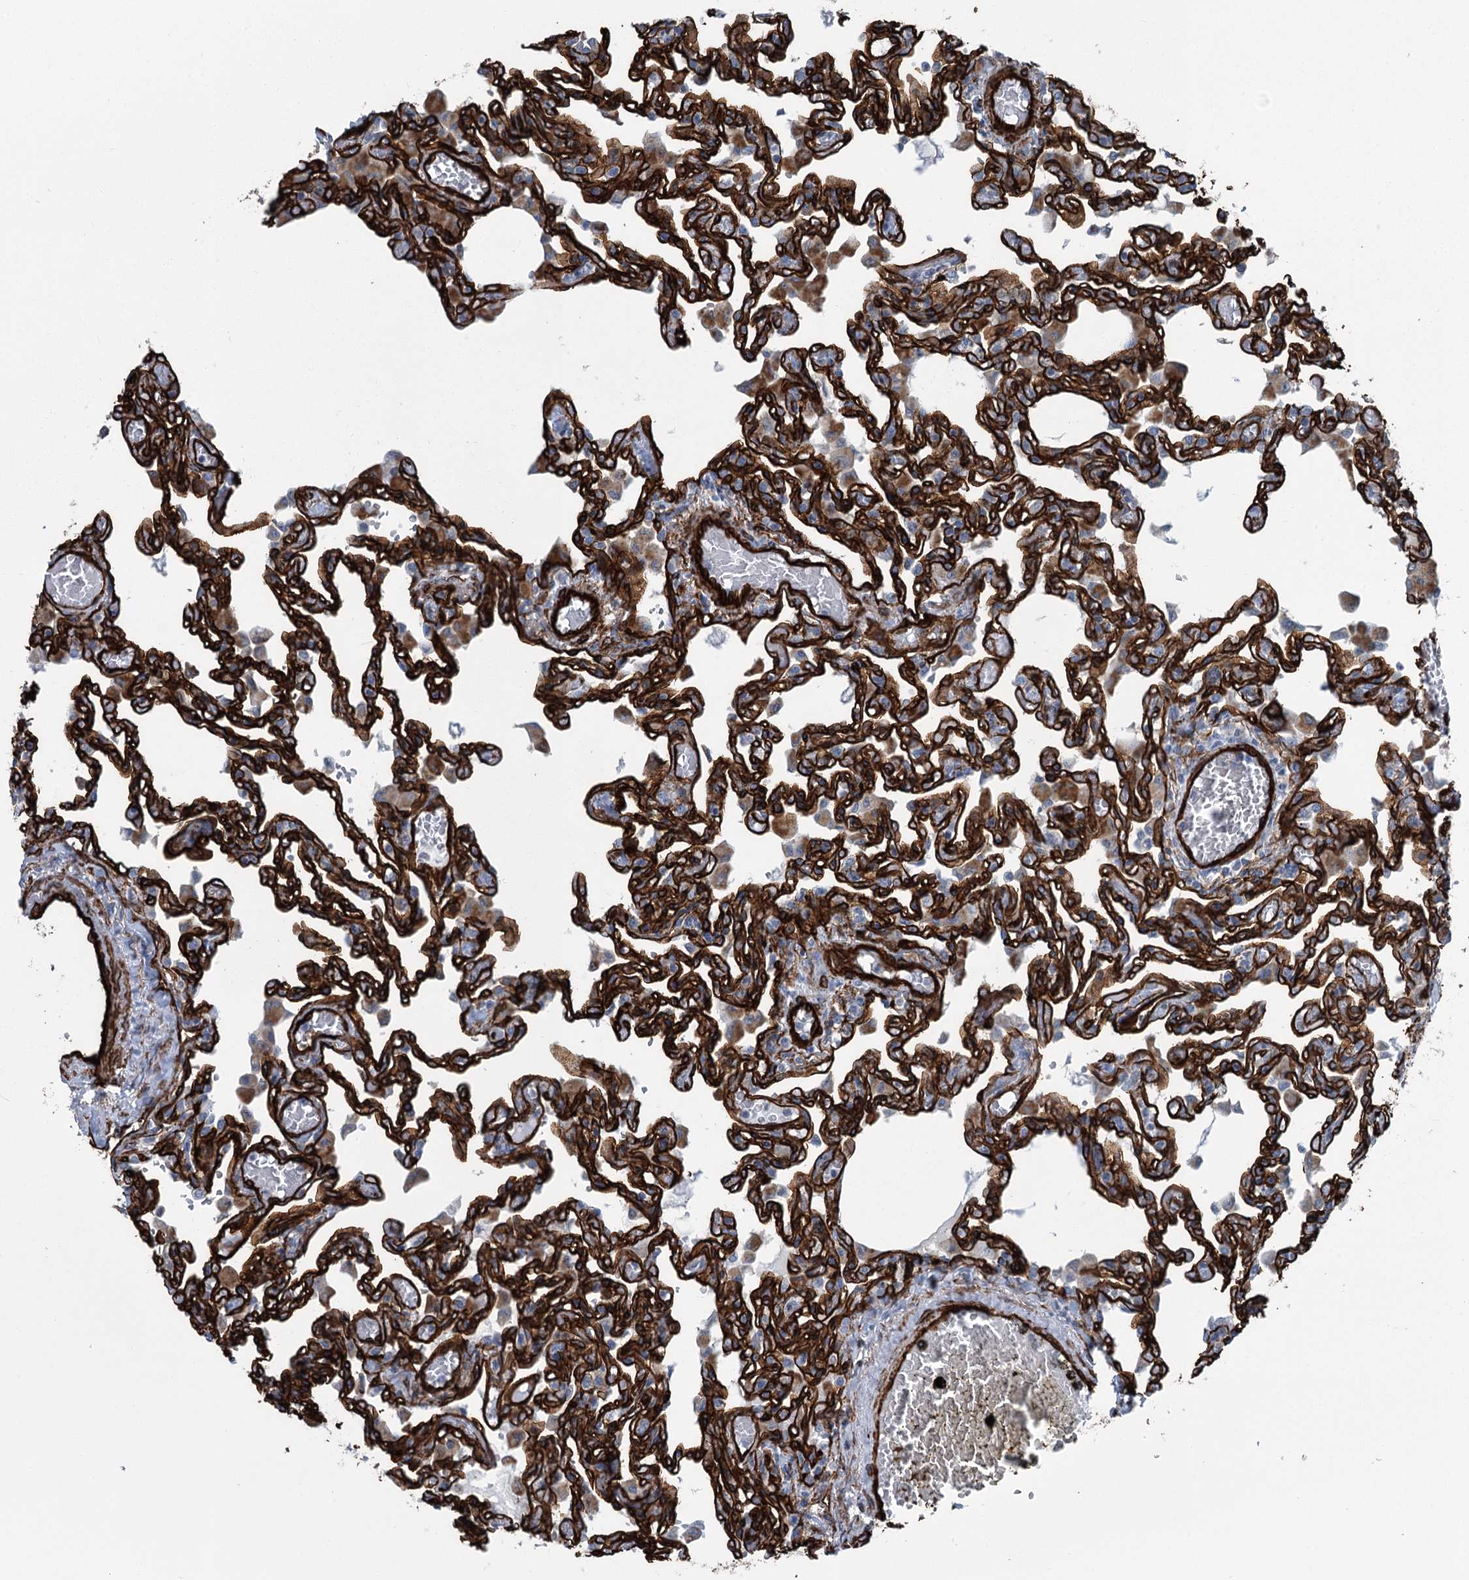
{"staining": {"intensity": "strong", "quantity": ">75%", "location": "cytoplasmic/membranous"}, "tissue": "lung", "cell_type": "Alveolar cells", "image_type": "normal", "snomed": [{"axis": "morphology", "description": "Normal tissue, NOS"}, {"axis": "topography", "description": "Bronchus"}, {"axis": "topography", "description": "Lung"}], "caption": "A high-resolution micrograph shows IHC staining of benign lung, which demonstrates strong cytoplasmic/membranous positivity in about >75% of alveolar cells. (DAB (3,3'-diaminobenzidine) IHC with brightfield microscopy, high magnification).", "gene": "IQSEC1", "patient": {"sex": "female", "age": 49}}